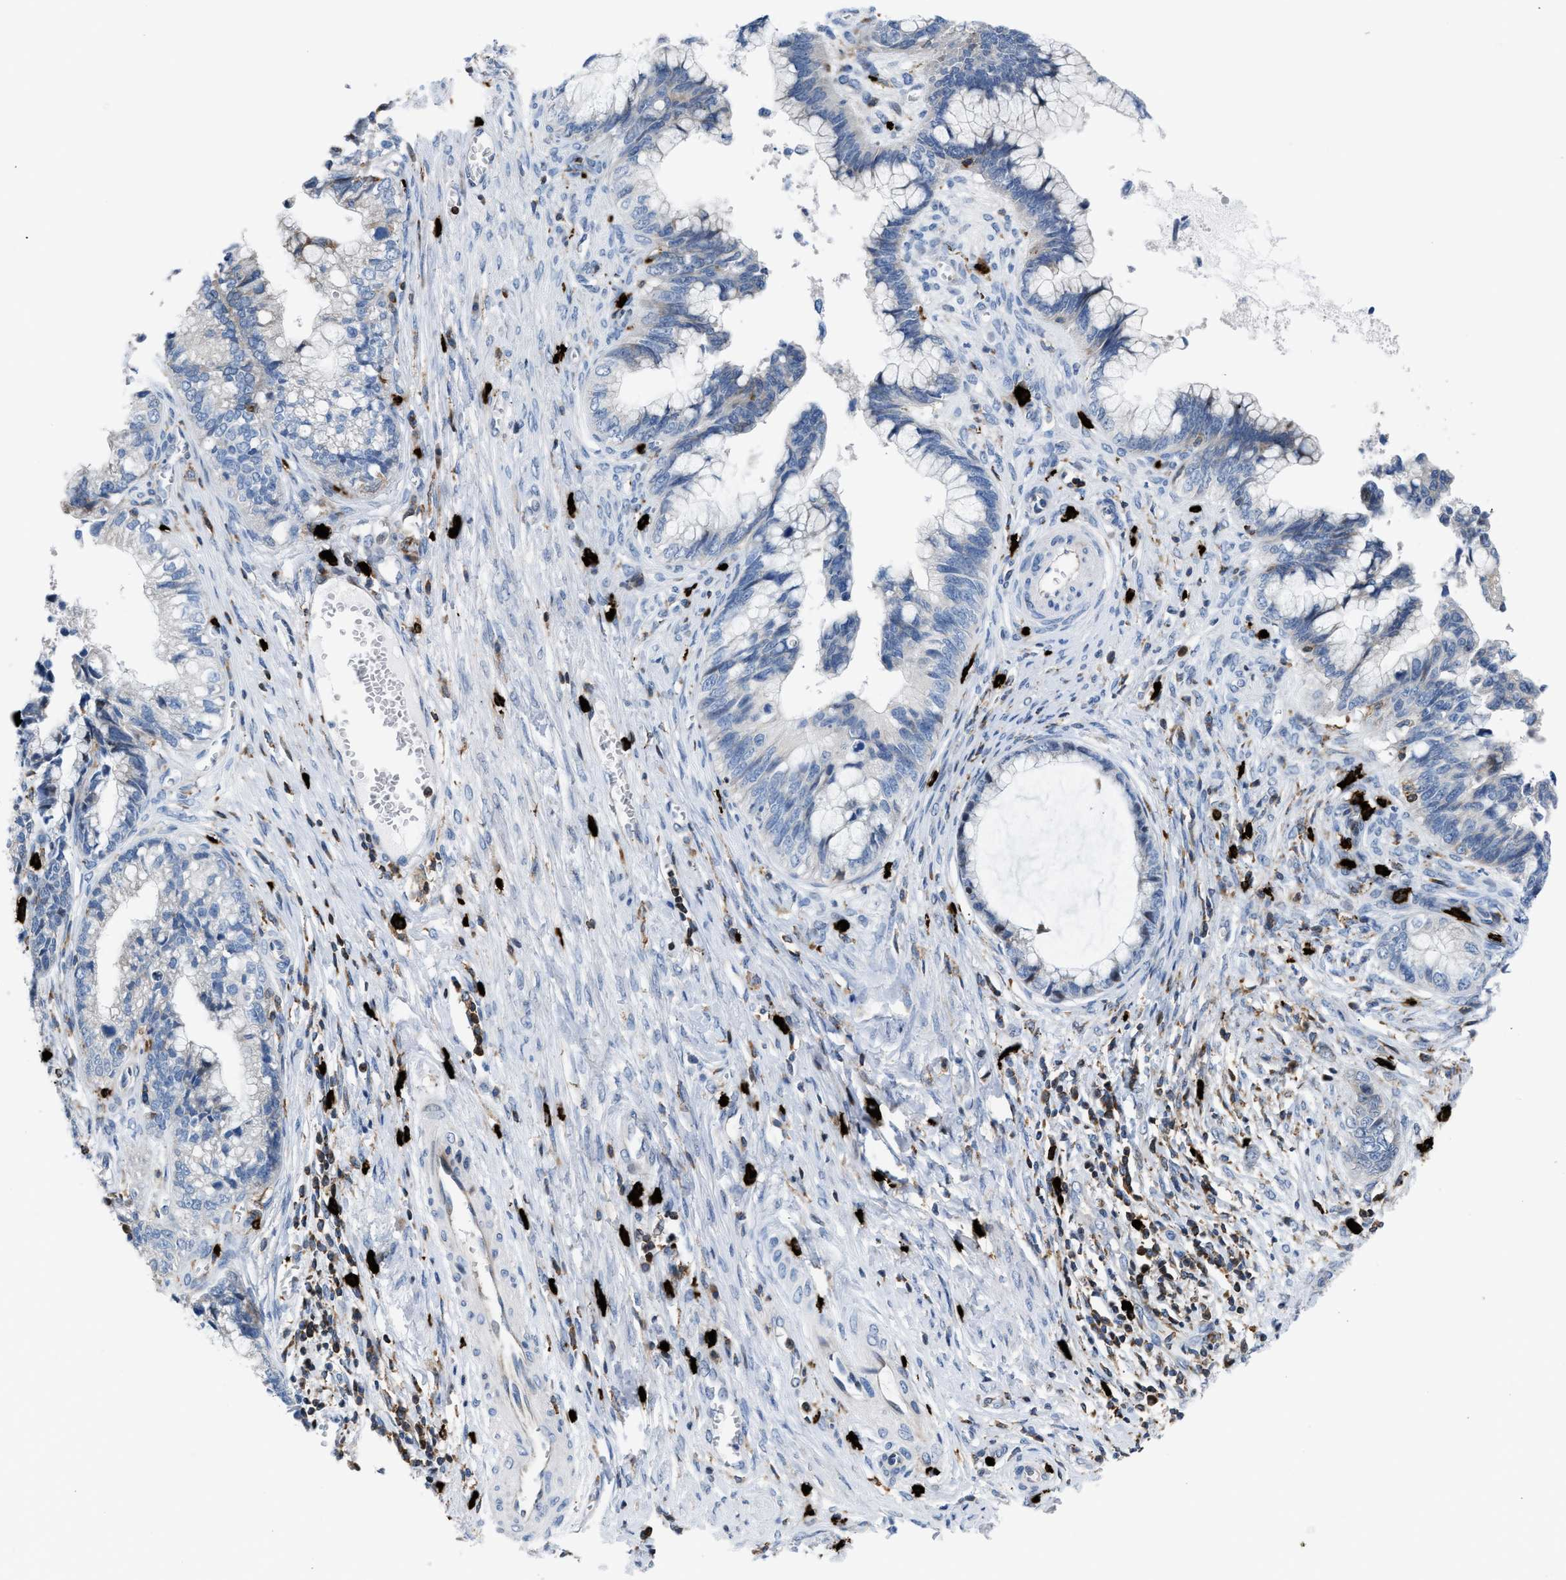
{"staining": {"intensity": "negative", "quantity": "none", "location": "none"}, "tissue": "cervical cancer", "cell_type": "Tumor cells", "image_type": "cancer", "snomed": [{"axis": "morphology", "description": "Adenocarcinoma, NOS"}, {"axis": "topography", "description": "Cervix"}], "caption": "The photomicrograph exhibits no staining of tumor cells in cervical adenocarcinoma.", "gene": "ATP9A", "patient": {"sex": "female", "age": 44}}